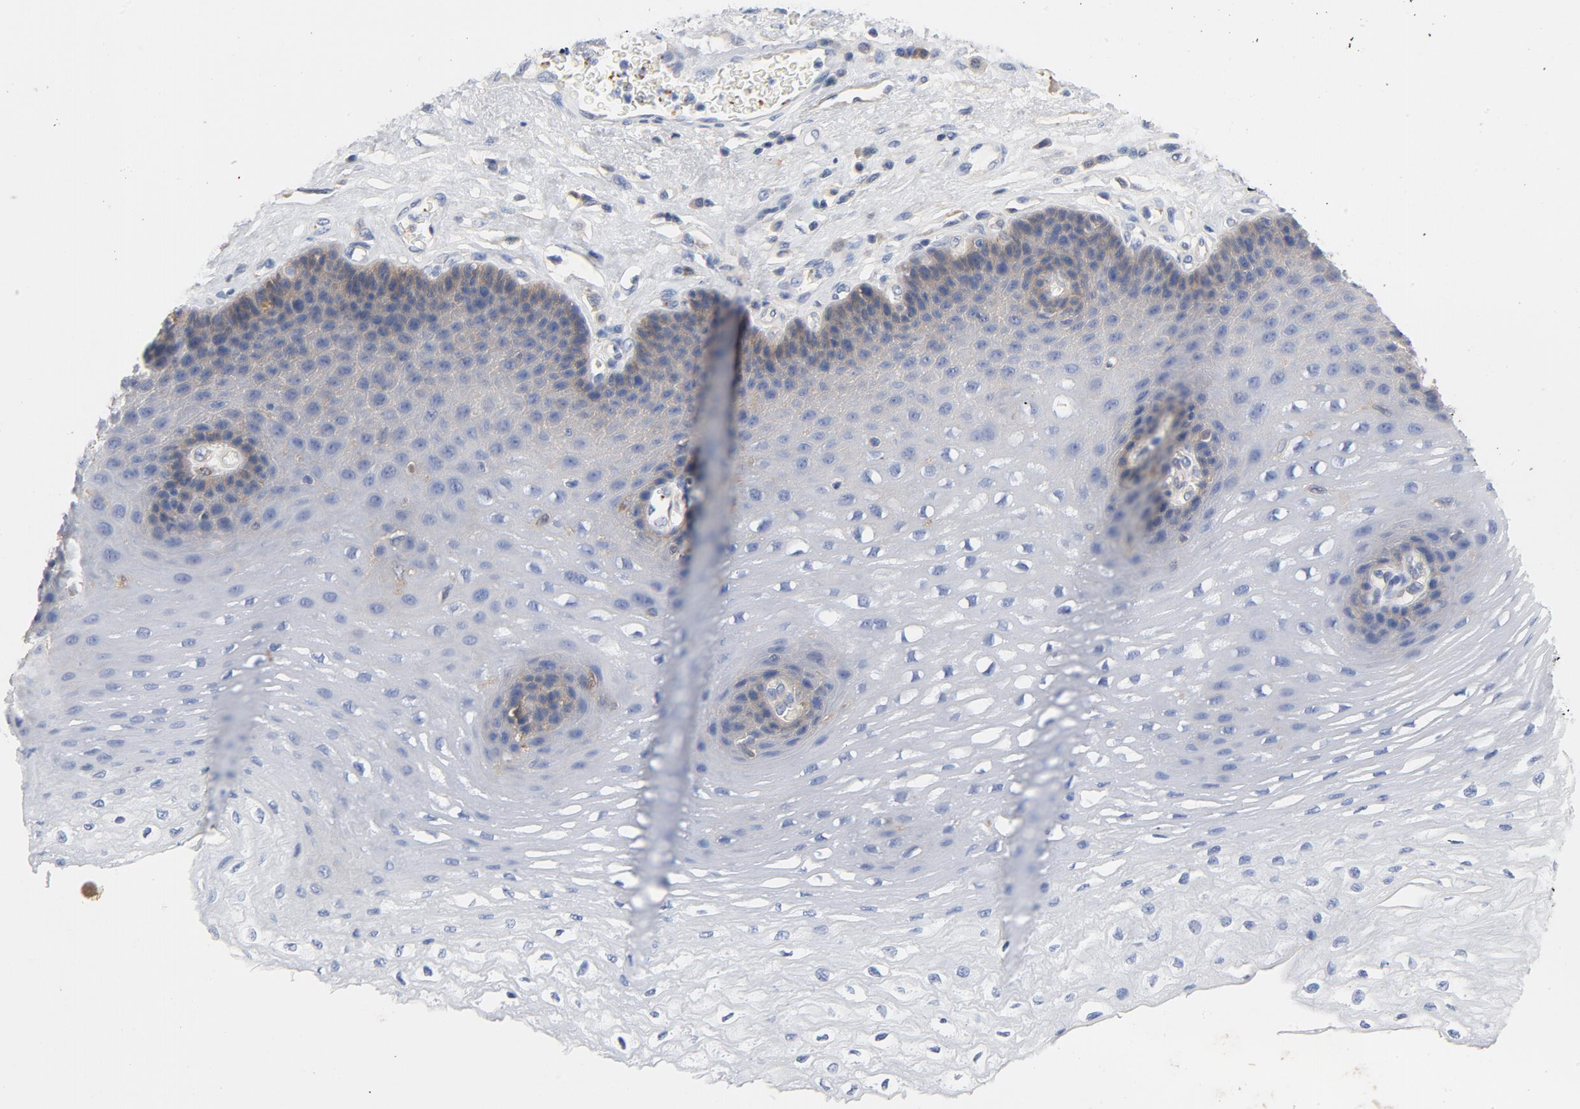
{"staining": {"intensity": "weak", "quantity": "25%-75%", "location": "cytoplasmic/membranous"}, "tissue": "esophagus", "cell_type": "Squamous epithelial cells", "image_type": "normal", "snomed": [{"axis": "morphology", "description": "Normal tissue, NOS"}, {"axis": "topography", "description": "Esophagus"}], "caption": "The image displays a brown stain indicating the presence of a protein in the cytoplasmic/membranous of squamous epithelial cells in esophagus.", "gene": "SRC", "patient": {"sex": "female", "age": 72}}